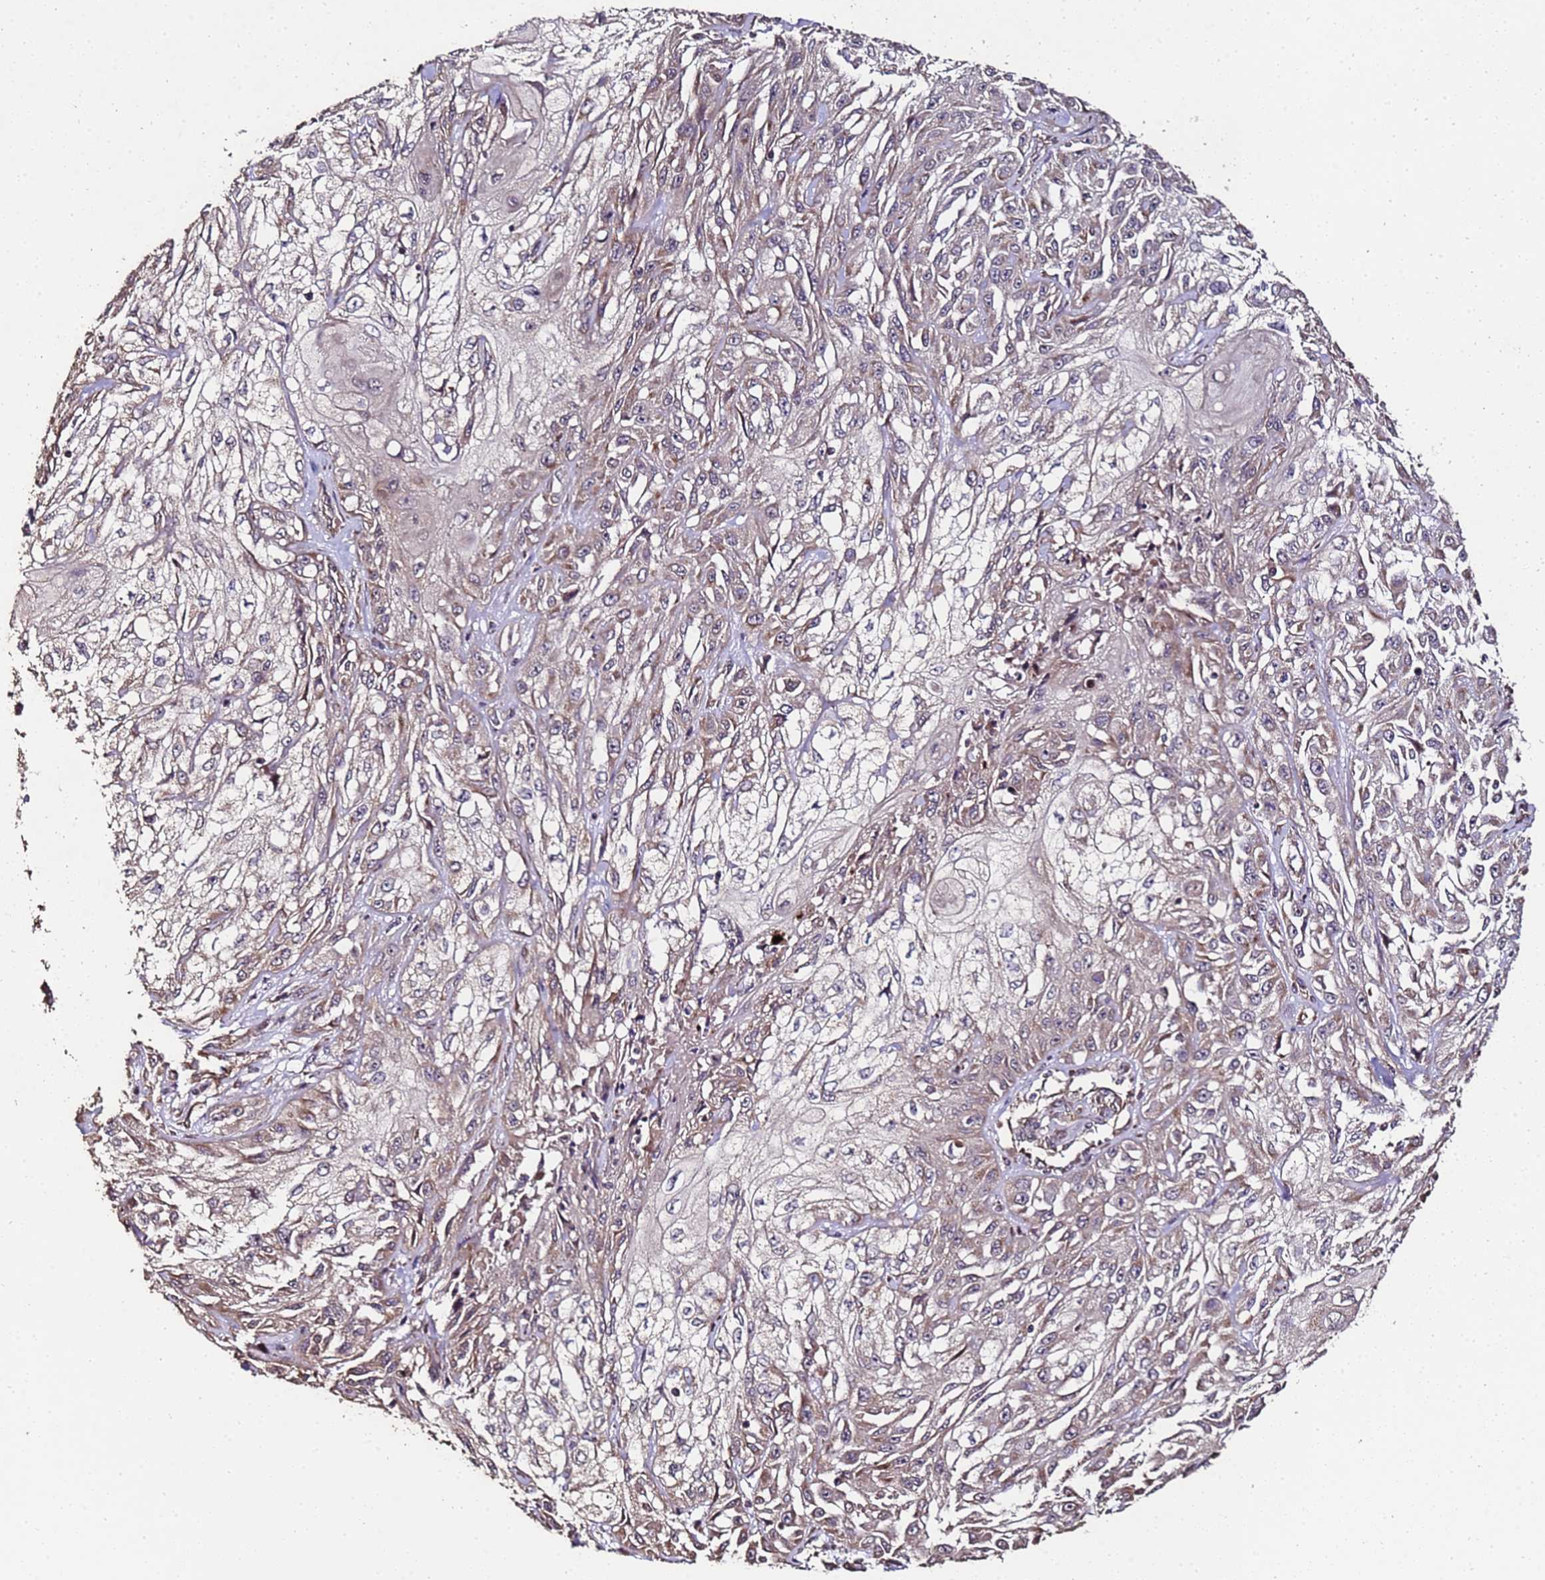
{"staining": {"intensity": "weak", "quantity": "<25%", "location": "cytoplasmic/membranous"}, "tissue": "skin cancer", "cell_type": "Tumor cells", "image_type": "cancer", "snomed": [{"axis": "morphology", "description": "Squamous cell carcinoma, NOS"}, {"axis": "morphology", "description": "Squamous cell carcinoma, metastatic, NOS"}, {"axis": "topography", "description": "Skin"}, {"axis": "topography", "description": "Lymph node"}], "caption": "Immunohistochemistry of human skin metastatic squamous cell carcinoma exhibits no expression in tumor cells.", "gene": "PRODH", "patient": {"sex": "male", "age": 75}}